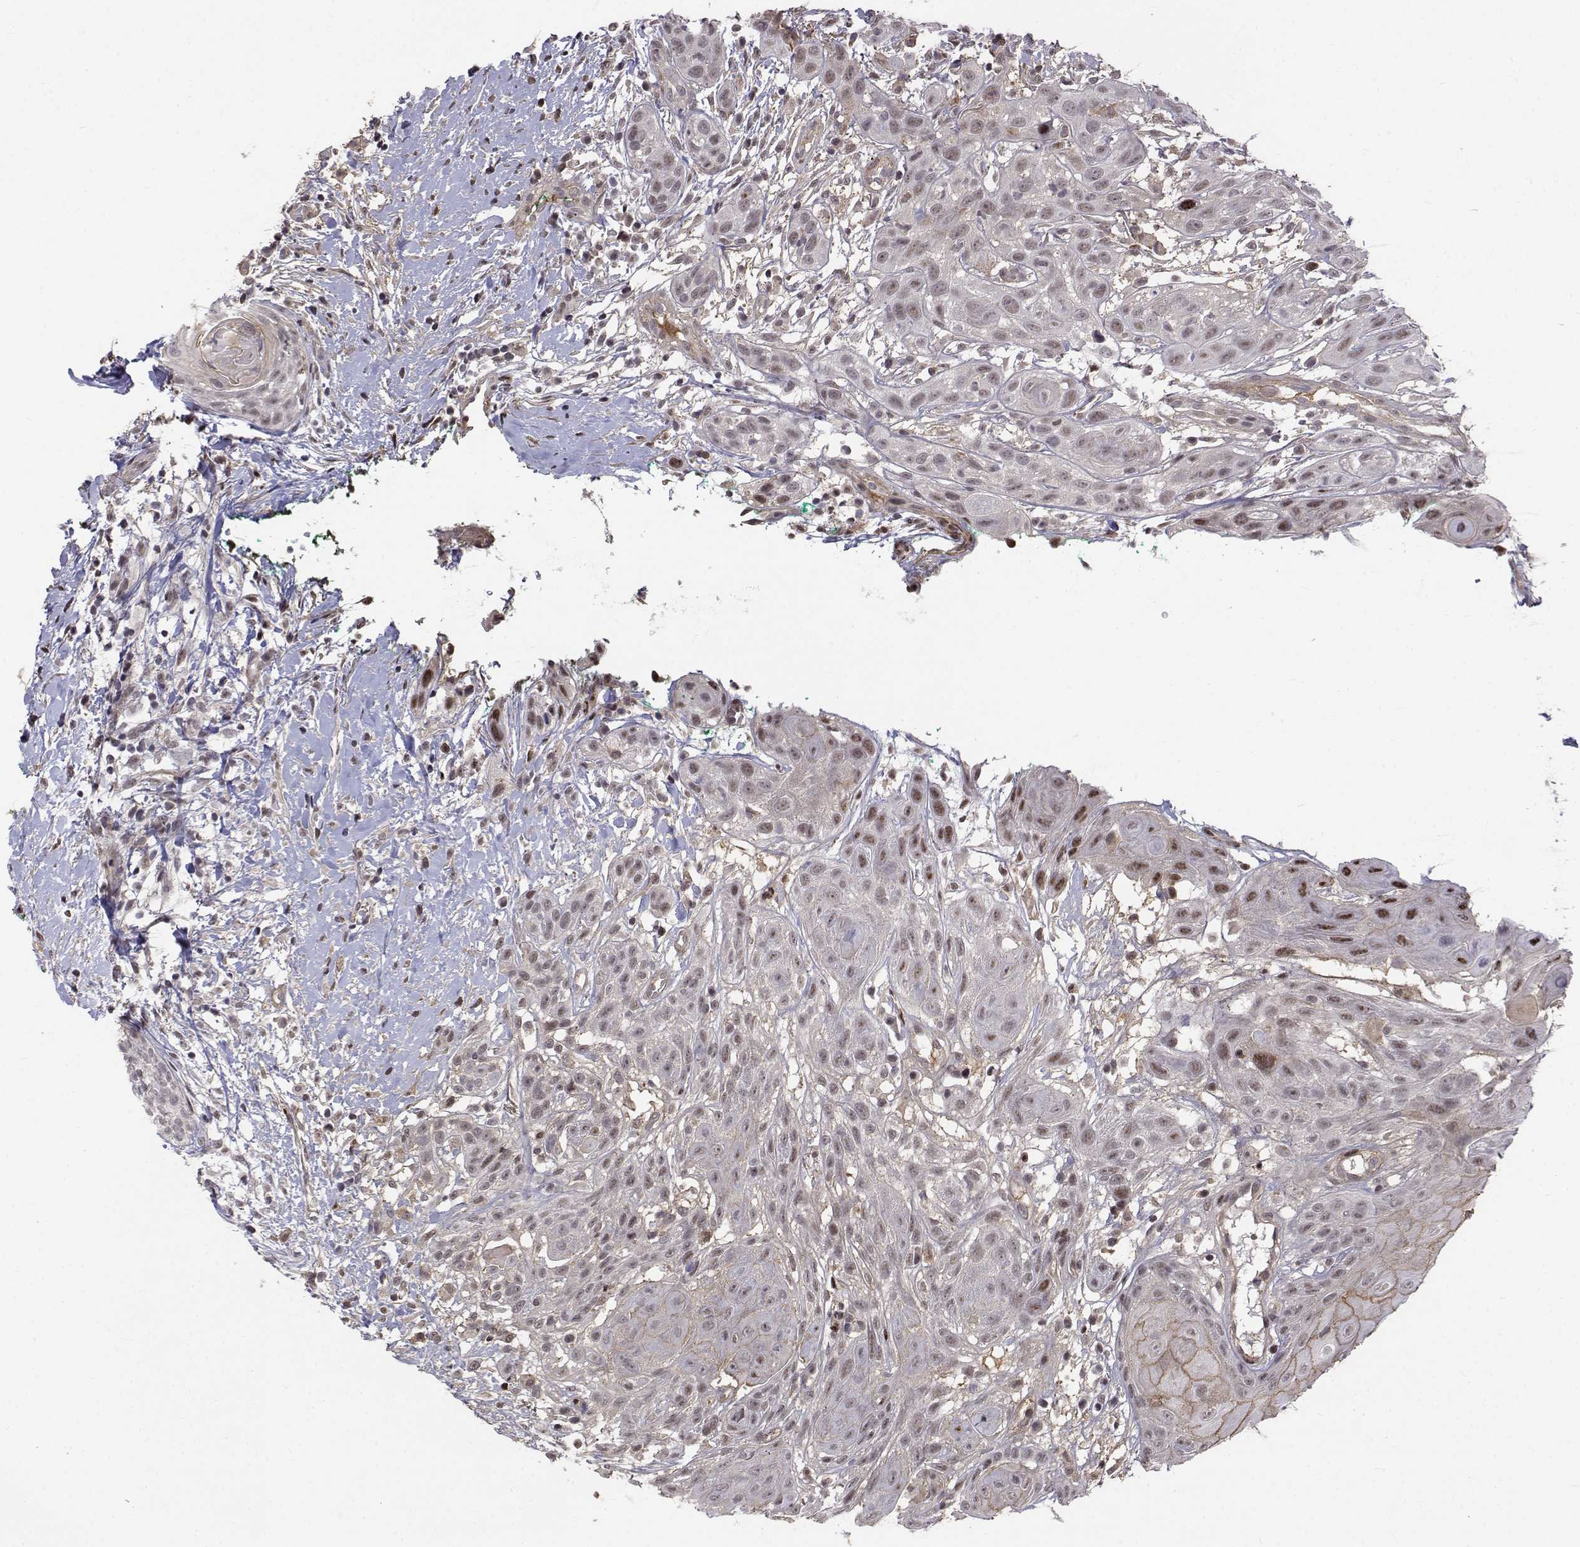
{"staining": {"intensity": "weak", "quantity": ">75%", "location": "nuclear"}, "tissue": "head and neck cancer", "cell_type": "Tumor cells", "image_type": "cancer", "snomed": [{"axis": "morphology", "description": "Normal tissue, NOS"}, {"axis": "morphology", "description": "Squamous cell carcinoma, NOS"}, {"axis": "topography", "description": "Oral tissue"}, {"axis": "topography", "description": "Salivary gland"}, {"axis": "topography", "description": "Head-Neck"}], "caption": "This is a photomicrograph of IHC staining of head and neck cancer, which shows weak expression in the nuclear of tumor cells.", "gene": "ITGA7", "patient": {"sex": "female", "age": 62}}